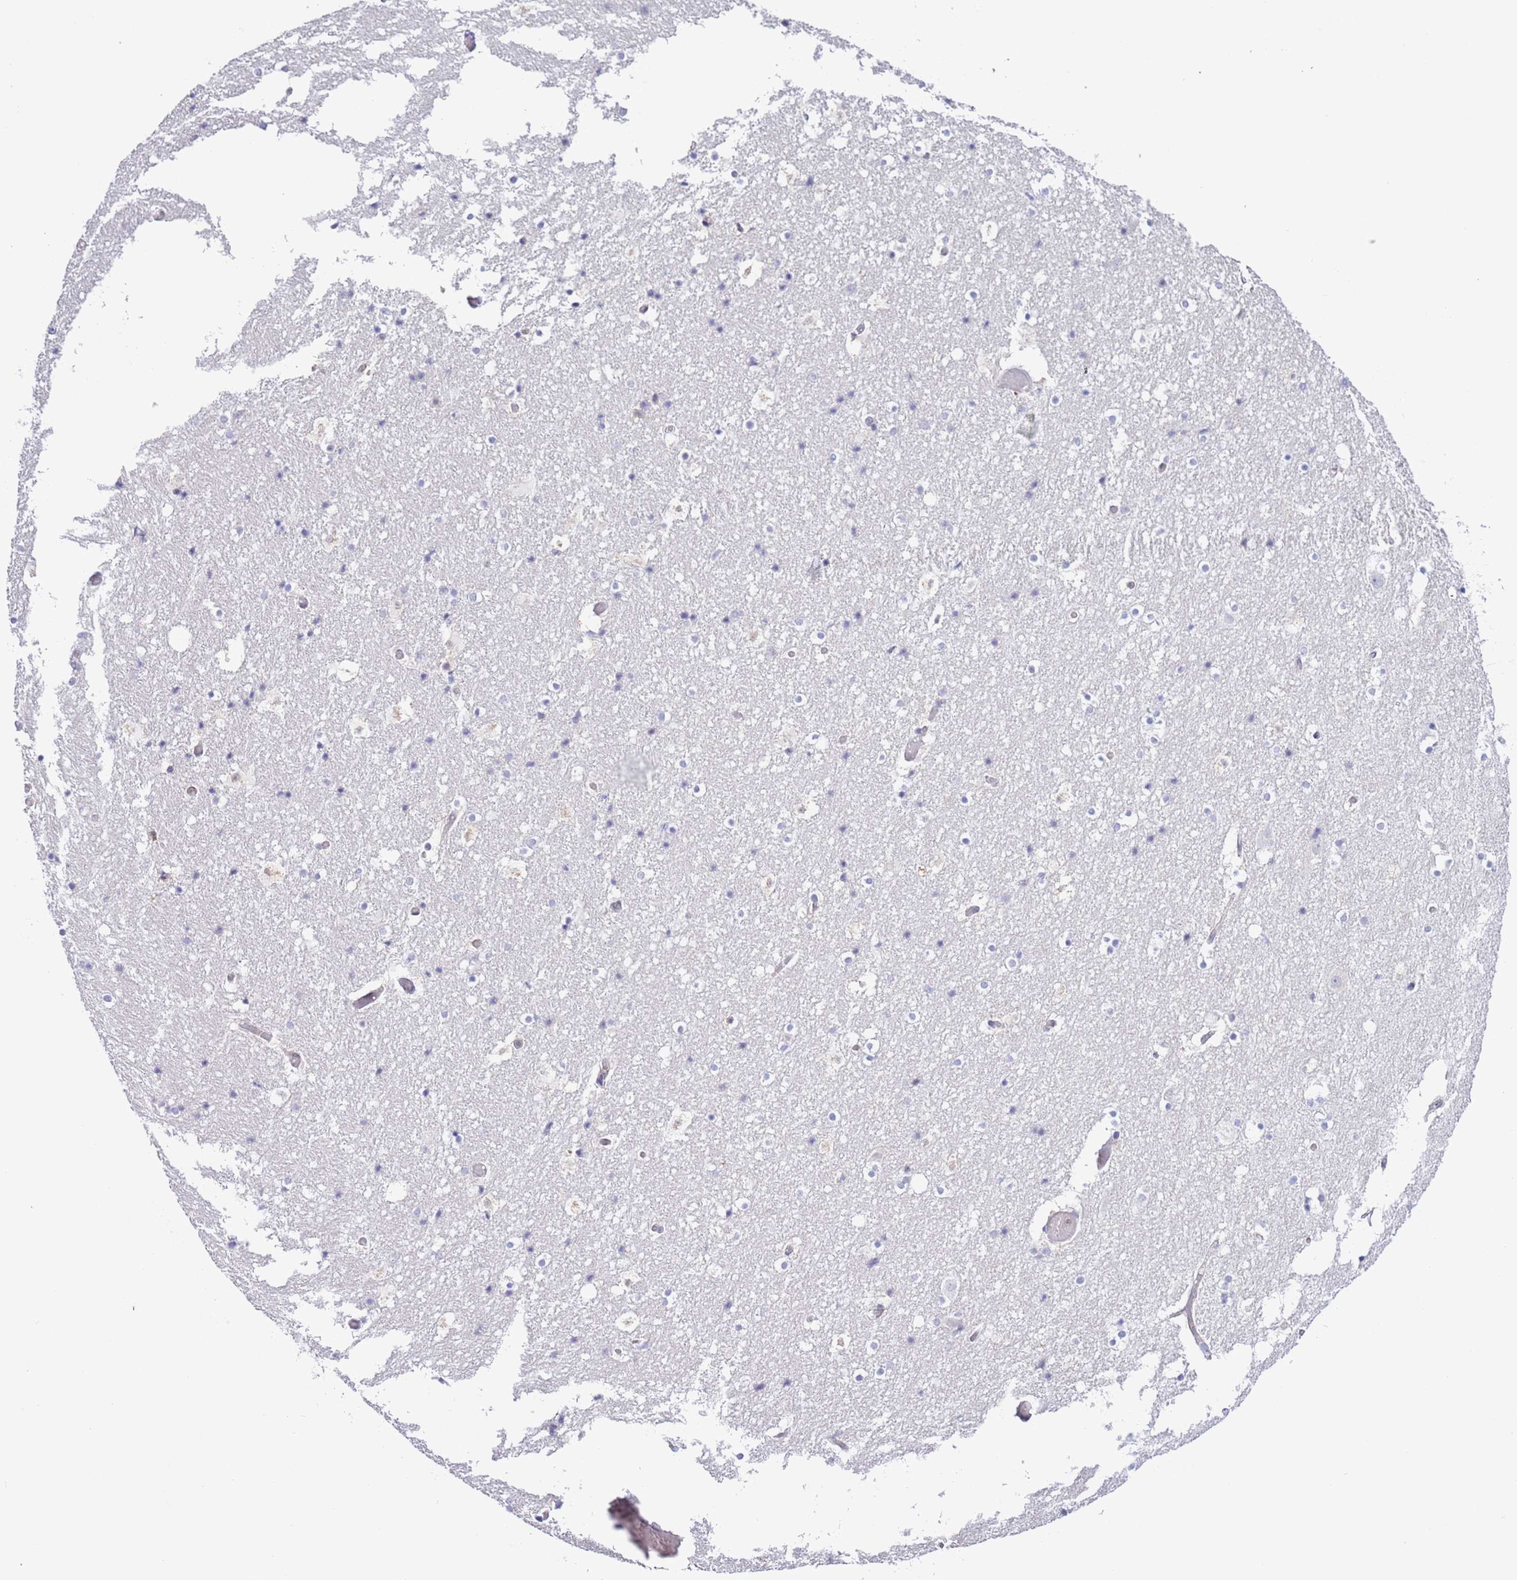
{"staining": {"intensity": "negative", "quantity": "none", "location": "none"}, "tissue": "hippocampus", "cell_type": "Glial cells", "image_type": "normal", "snomed": [{"axis": "morphology", "description": "Normal tissue, NOS"}, {"axis": "topography", "description": "Hippocampus"}], "caption": "Immunohistochemistry of benign human hippocampus displays no expression in glial cells. (Stains: DAB (3,3'-diaminobenzidine) immunohistochemistry (IHC) with hematoxylin counter stain, Microscopy: brightfield microscopy at high magnification).", "gene": "EBPL", "patient": {"sex": "female", "age": 52}}